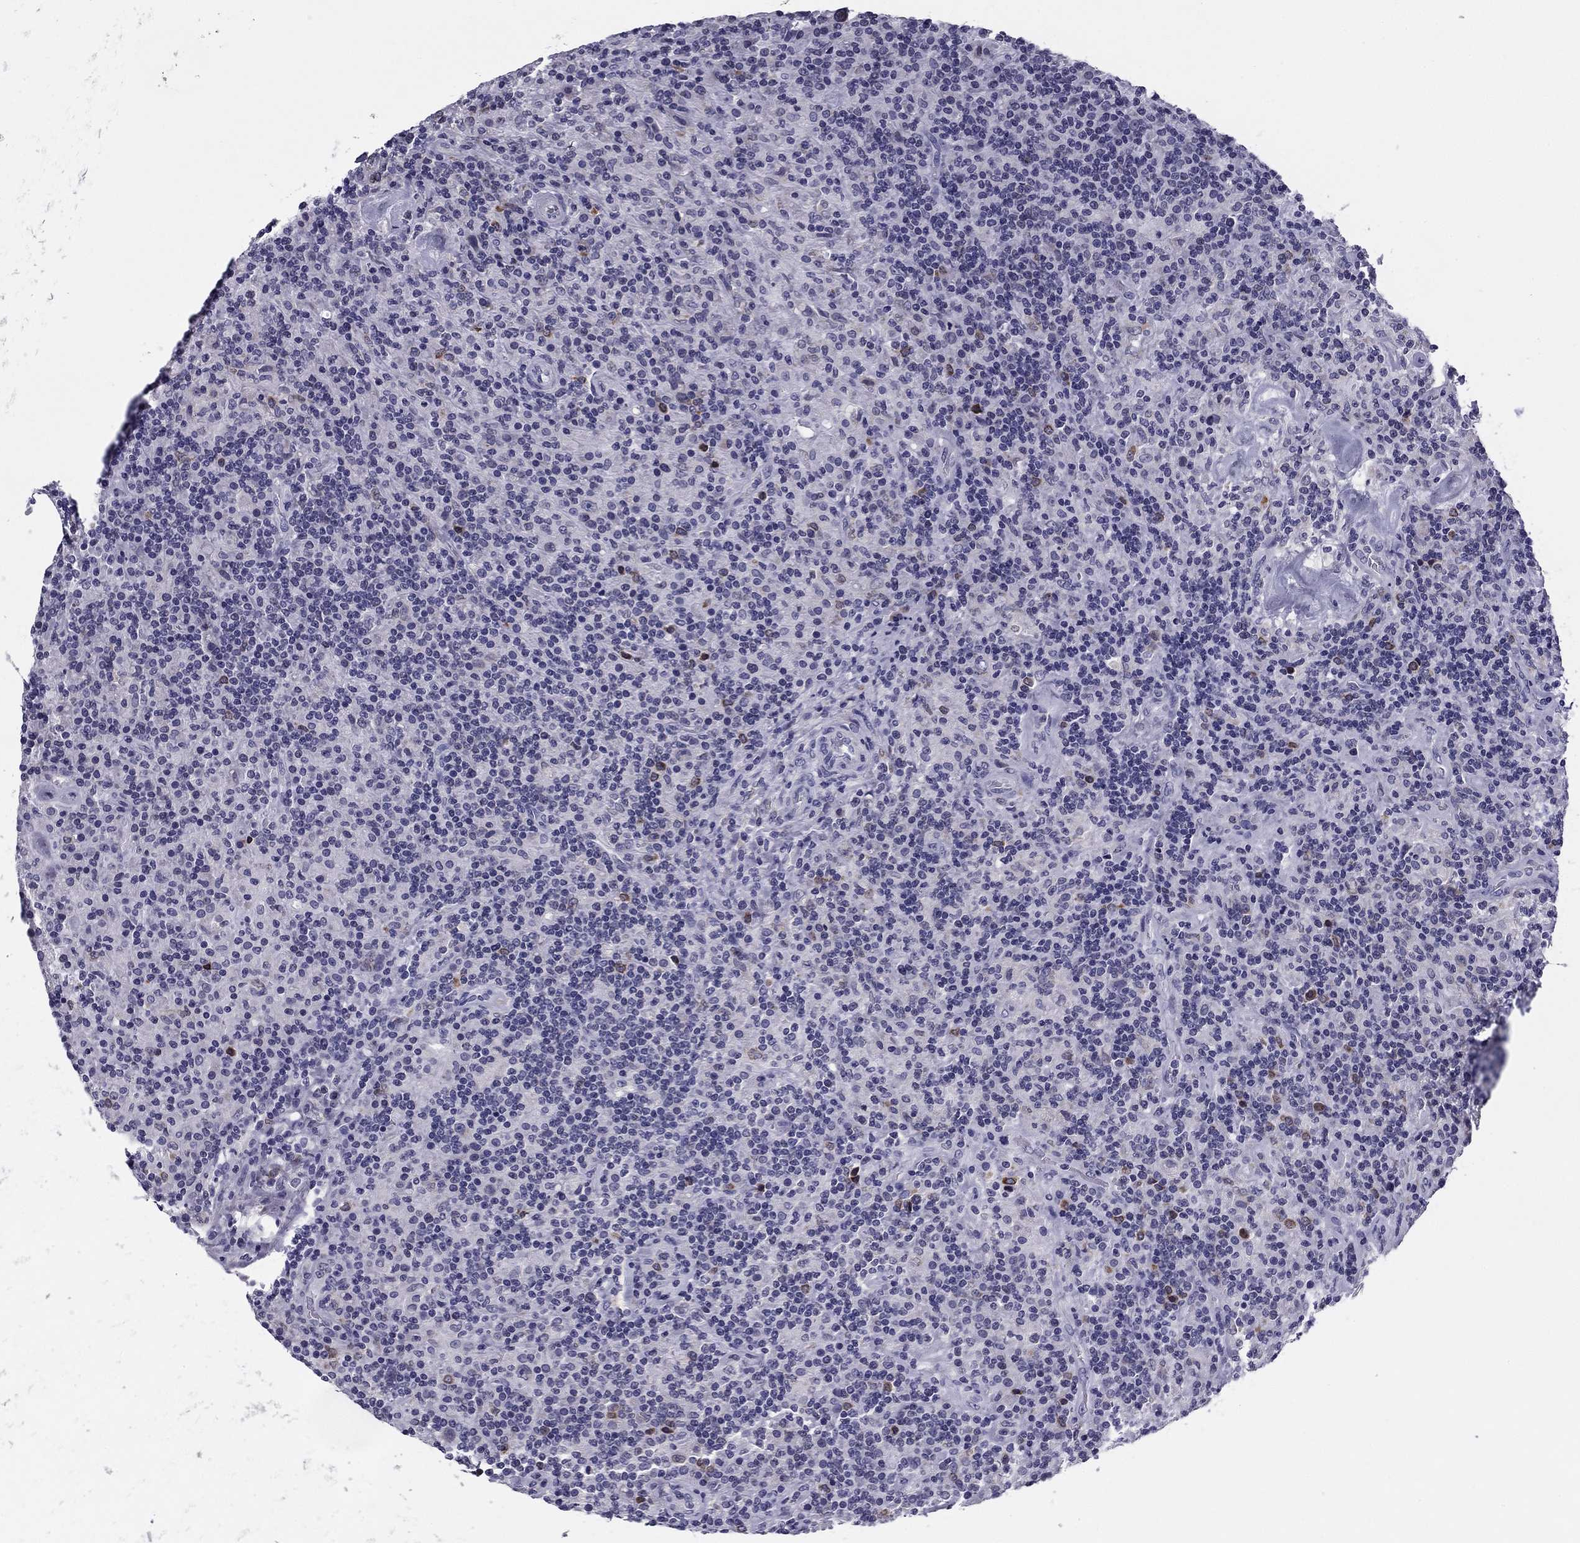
{"staining": {"intensity": "moderate", "quantity": "<25%", "location": "cytoplasmic/membranous"}, "tissue": "lymphoma", "cell_type": "Tumor cells", "image_type": "cancer", "snomed": [{"axis": "morphology", "description": "Hodgkin's disease, NOS"}, {"axis": "topography", "description": "Lymph node"}], "caption": "Lymphoma was stained to show a protein in brown. There is low levels of moderate cytoplasmic/membranous positivity in about <25% of tumor cells. (DAB (3,3'-diaminobenzidine) IHC with brightfield microscopy, high magnification).", "gene": "TMED3", "patient": {"sex": "male", "age": 70}}